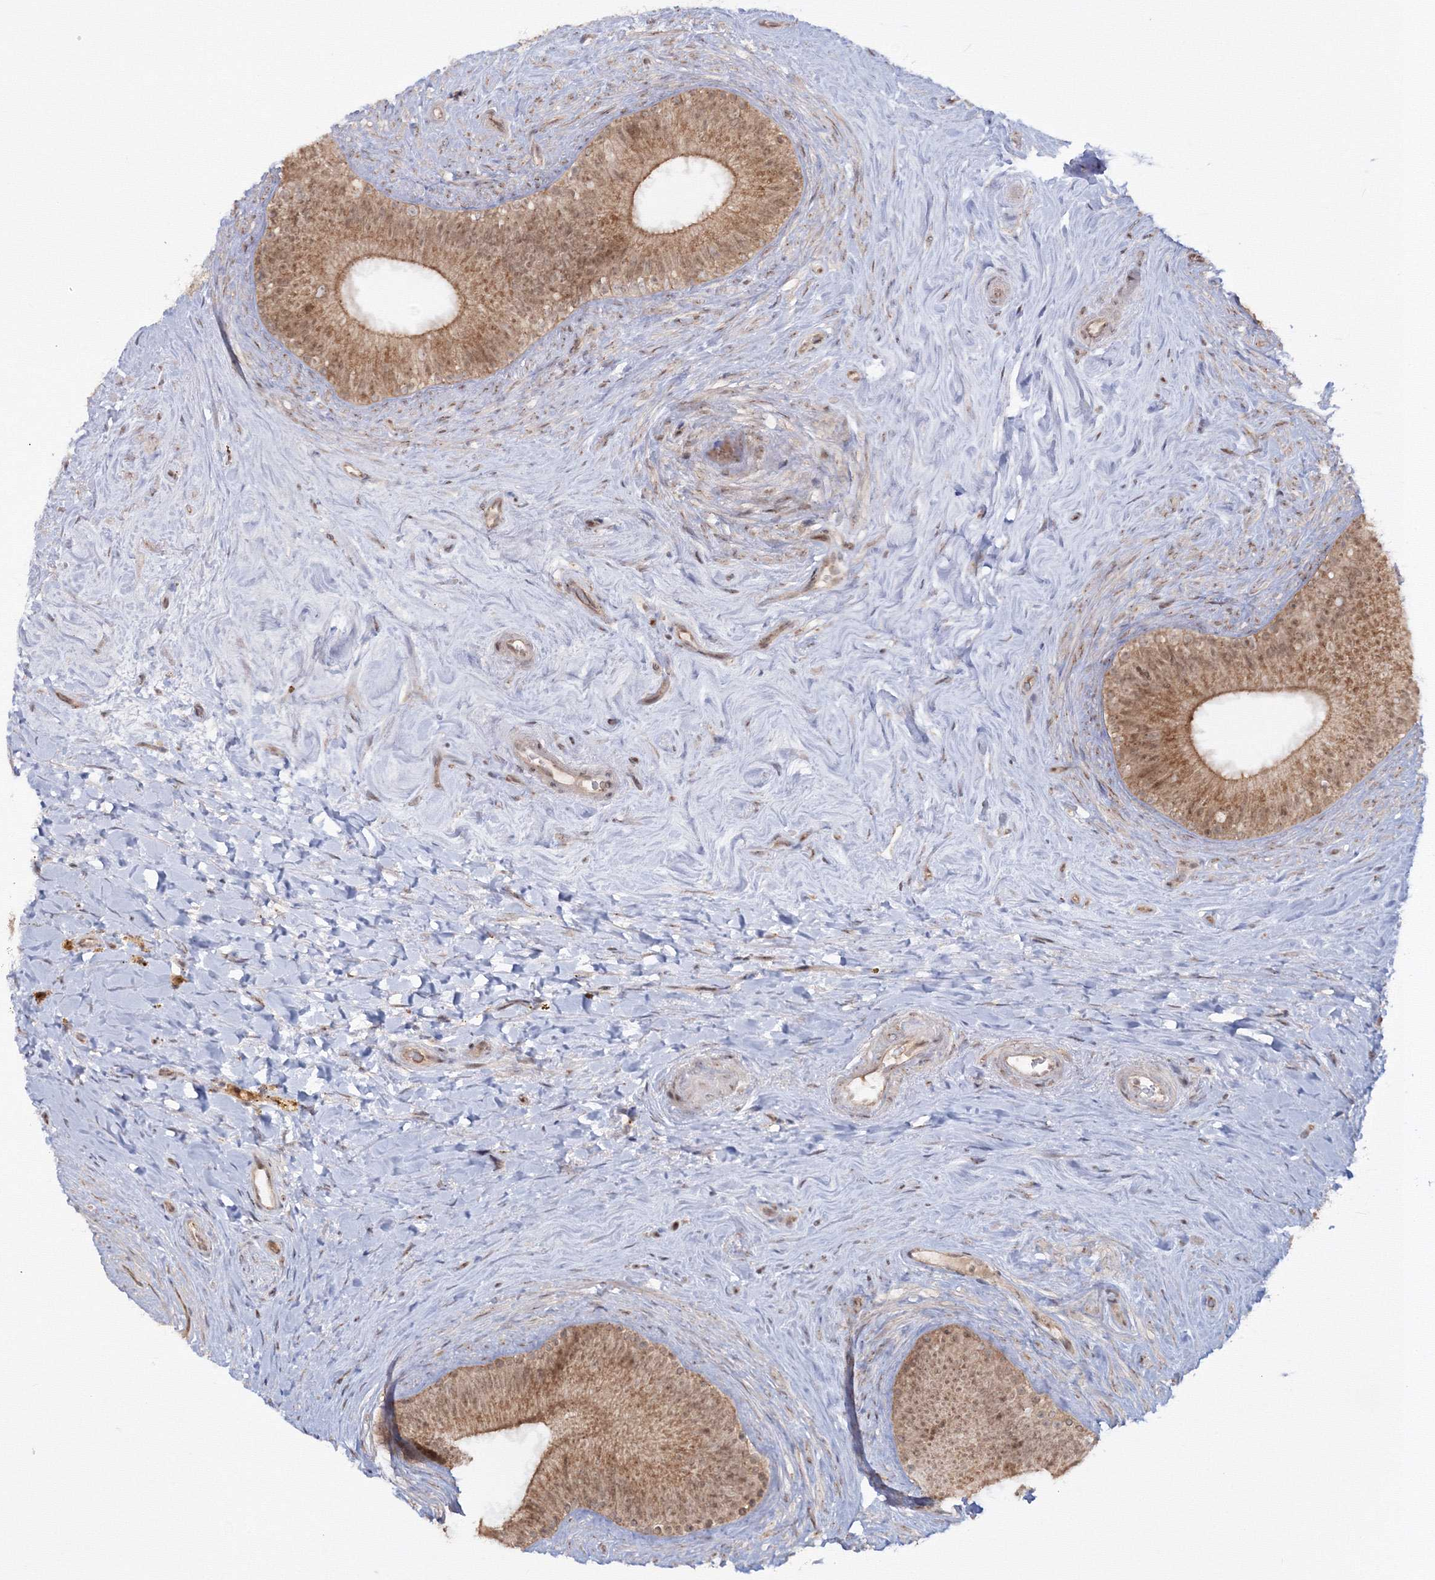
{"staining": {"intensity": "moderate", "quantity": ">75%", "location": "cytoplasmic/membranous,nuclear"}, "tissue": "epididymis", "cell_type": "Glandular cells", "image_type": "normal", "snomed": [{"axis": "morphology", "description": "Normal tissue, NOS"}, {"axis": "topography", "description": "Epididymis"}], "caption": "Immunohistochemistry of unremarkable human epididymis exhibits medium levels of moderate cytoplasmic/membranous,nuclear expression in approximately >75% of glandular cells. (DAB (3,3'-diaminobenzidine) IHC with brightfield microscopy, high magnification).", "gene": "ZFAND6", "patient": {"sex": "male", "age": 84}}